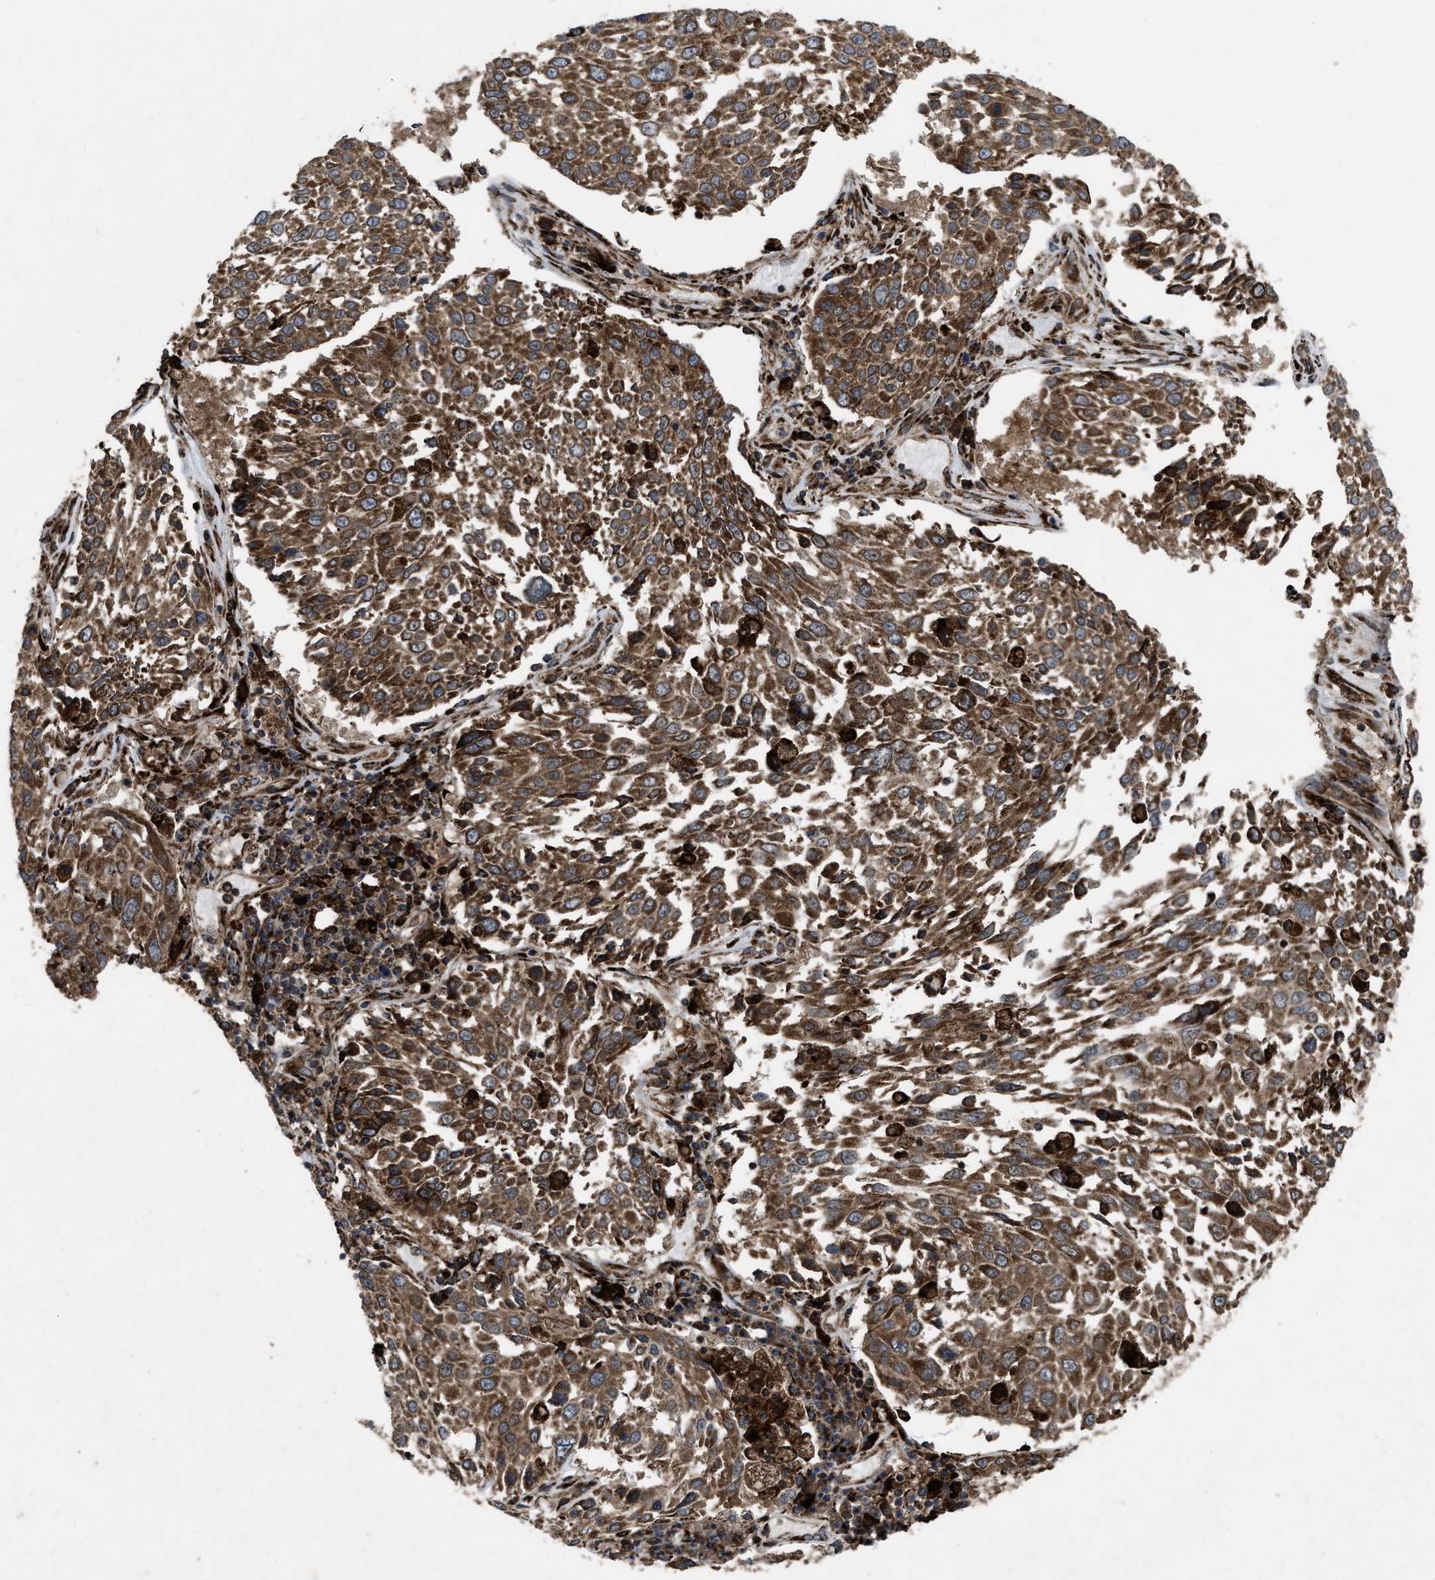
{"staining": {"intensity": "strong", "quantity": ">75%", "location": "cytoplasmic/membranous"}, "tissue": "lung cancer", "cell_type": "Tumor cells", "image_type": "cancer", "snomed": [{"axis": "morphology", "description": "Squamous cell carcinoma, NOS"}, {"axis": "topography", "description": "Lung"}], "caption": "An IHC image of tumor tissue is shown. Protein staining in brown highlights strong cytoplasmic/membranous positivity in lung cancer (squamous cell carcinoma) within tumor cells.", "gene": "PER3", "patient": {"sex": "male", "age": 65}}